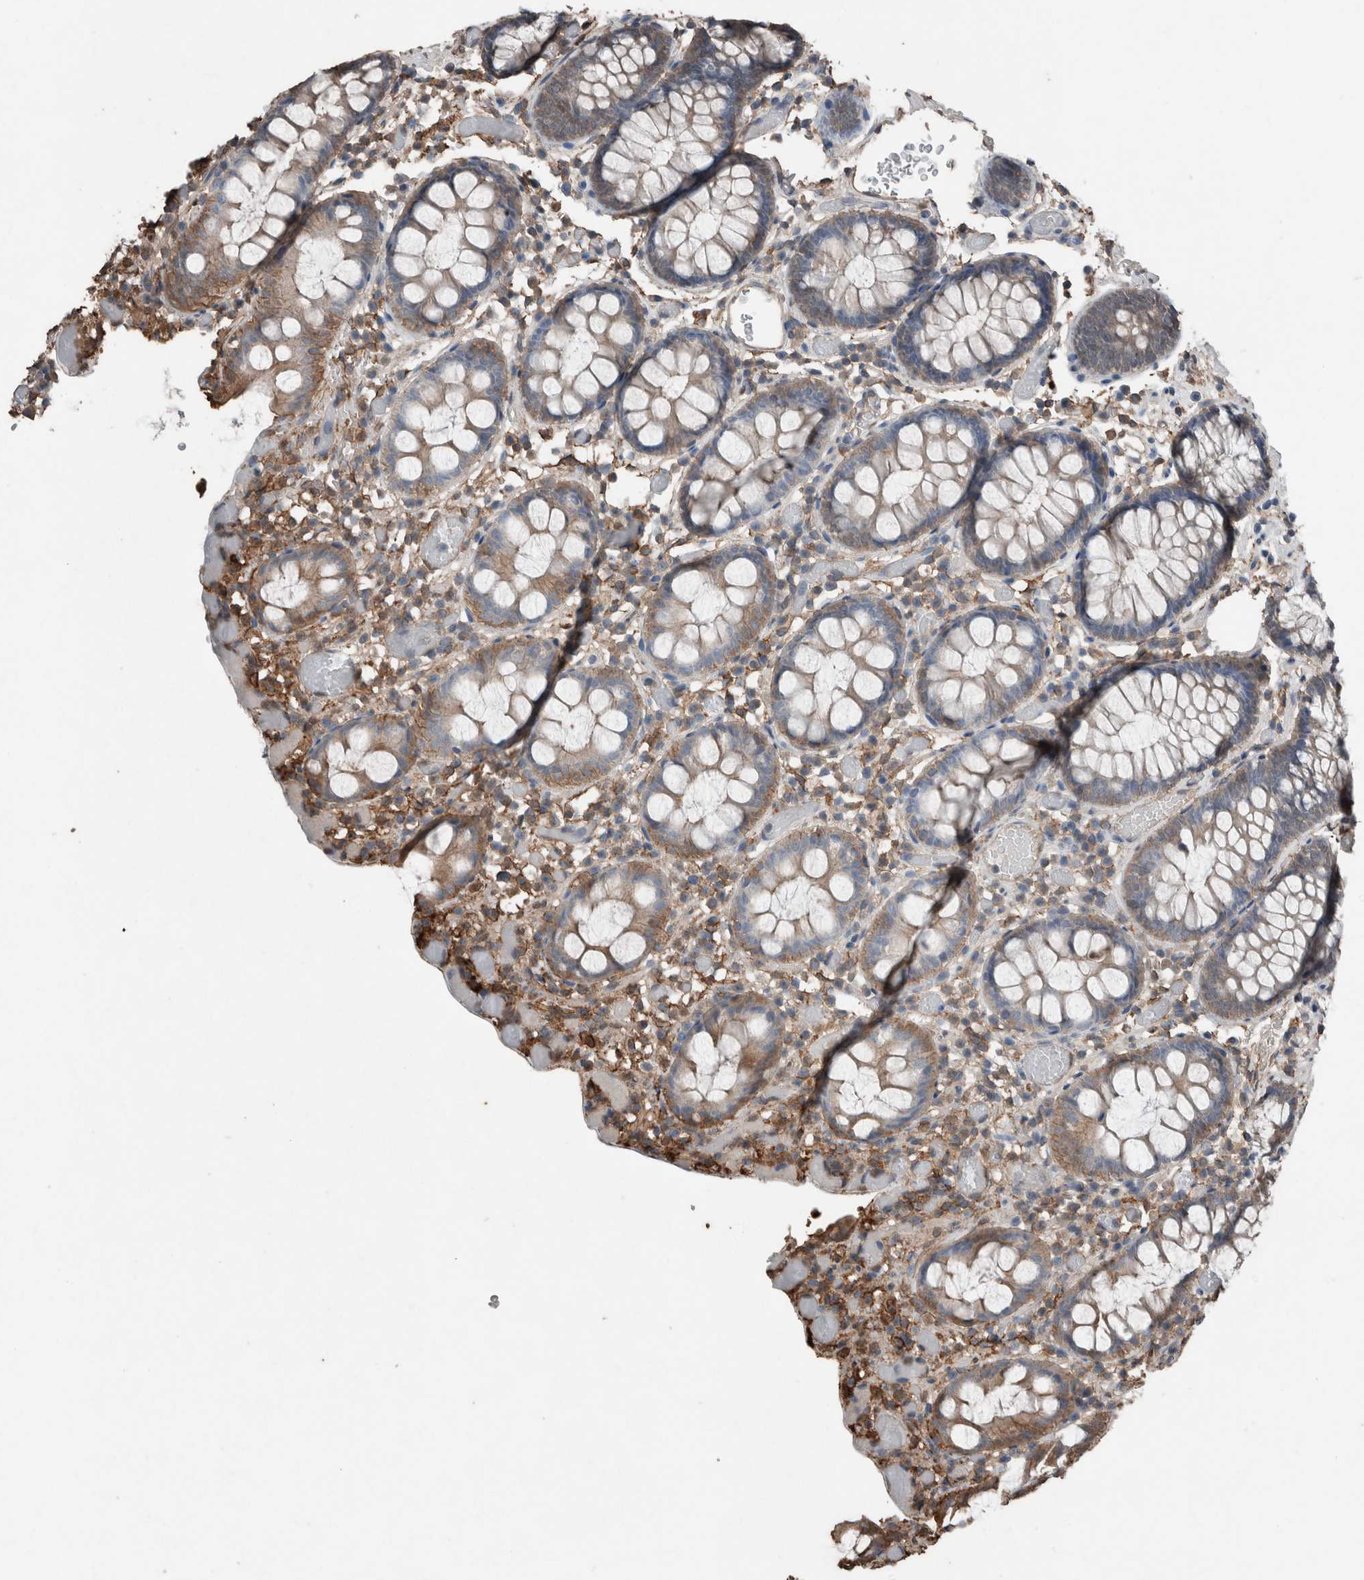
{"staining": {"intensity": "strong", "quantity": ">75%", "location": "cytoplasmic/membranous"}, "tissue": "colon", "cell_type": "Endothelial cells", "image_type": "normal", "snomed": [{"axis": "morphology", "description": "Normal tissue, NOS"}, {"axis": "topography", "description": "Colon"}], "caption": "An IHC micrograph of normal tissue is shown. Protein staining in brown shows strong cytoplasmic/membranous positivity in colon within endothelial cells.", "gene": "S100A10", "patient": {"sex": "male", "age": 14}}